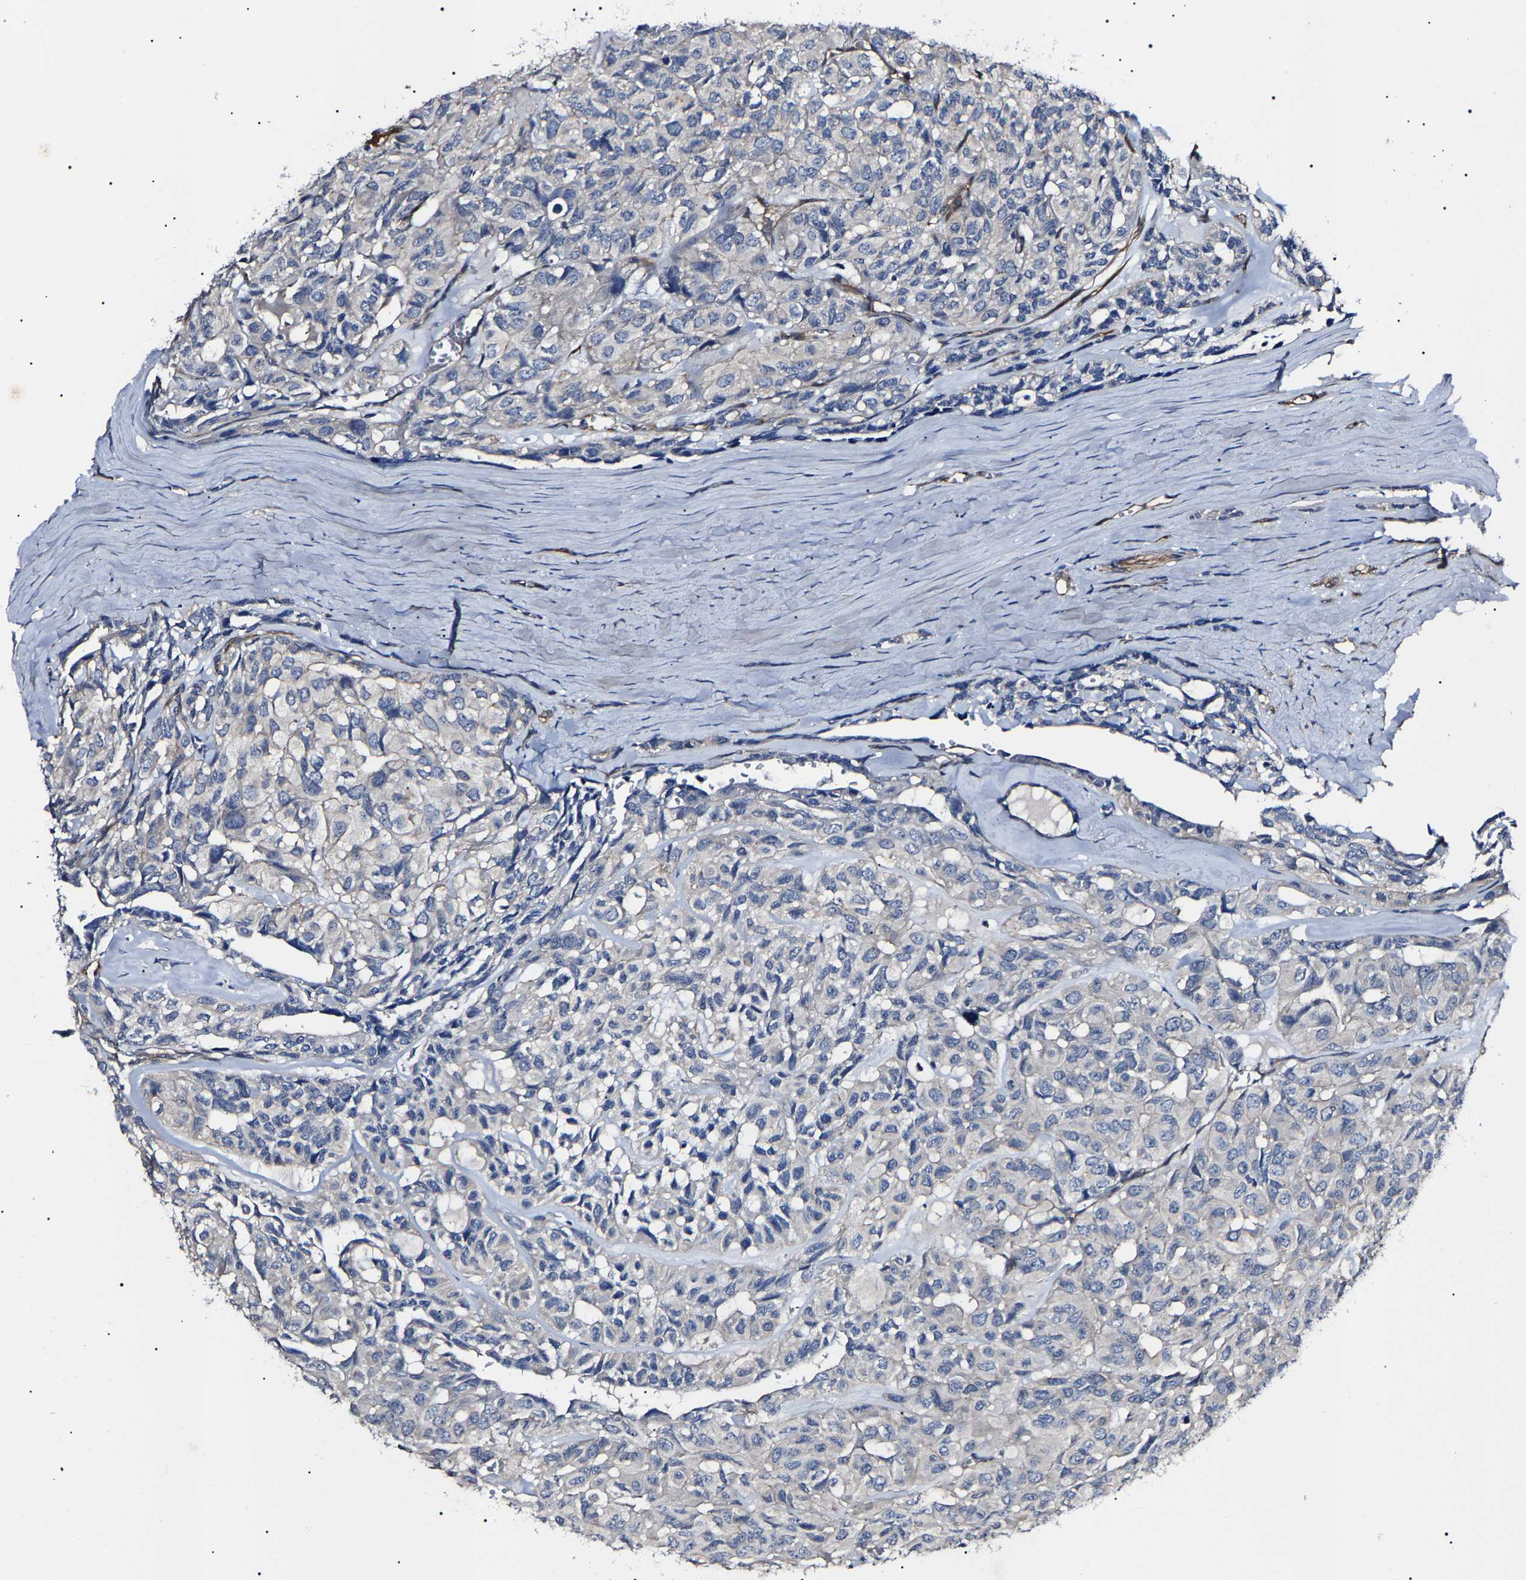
{"staining": {"intensity": "negative", "quantity": "none", "location": "none"}, "tissue": "head and neck cancer", "cell_type": "Tumor cells", "image_type": "cancer", "snomed": [{"axis": "morphology", "description": "Adenocarcinoma, NOS"}, {"axis": "topography", "description": "Salivary gland, NOS"}, {"axis": "topography", "description": "Head-Neck"}], "caption": "DAB immunohistochemical staining of head and neck adenocarcinoma shows no significant positivity in tumor cells.", "gene": "KLHL42", "patient": {"sex": "female", "age": 76}}